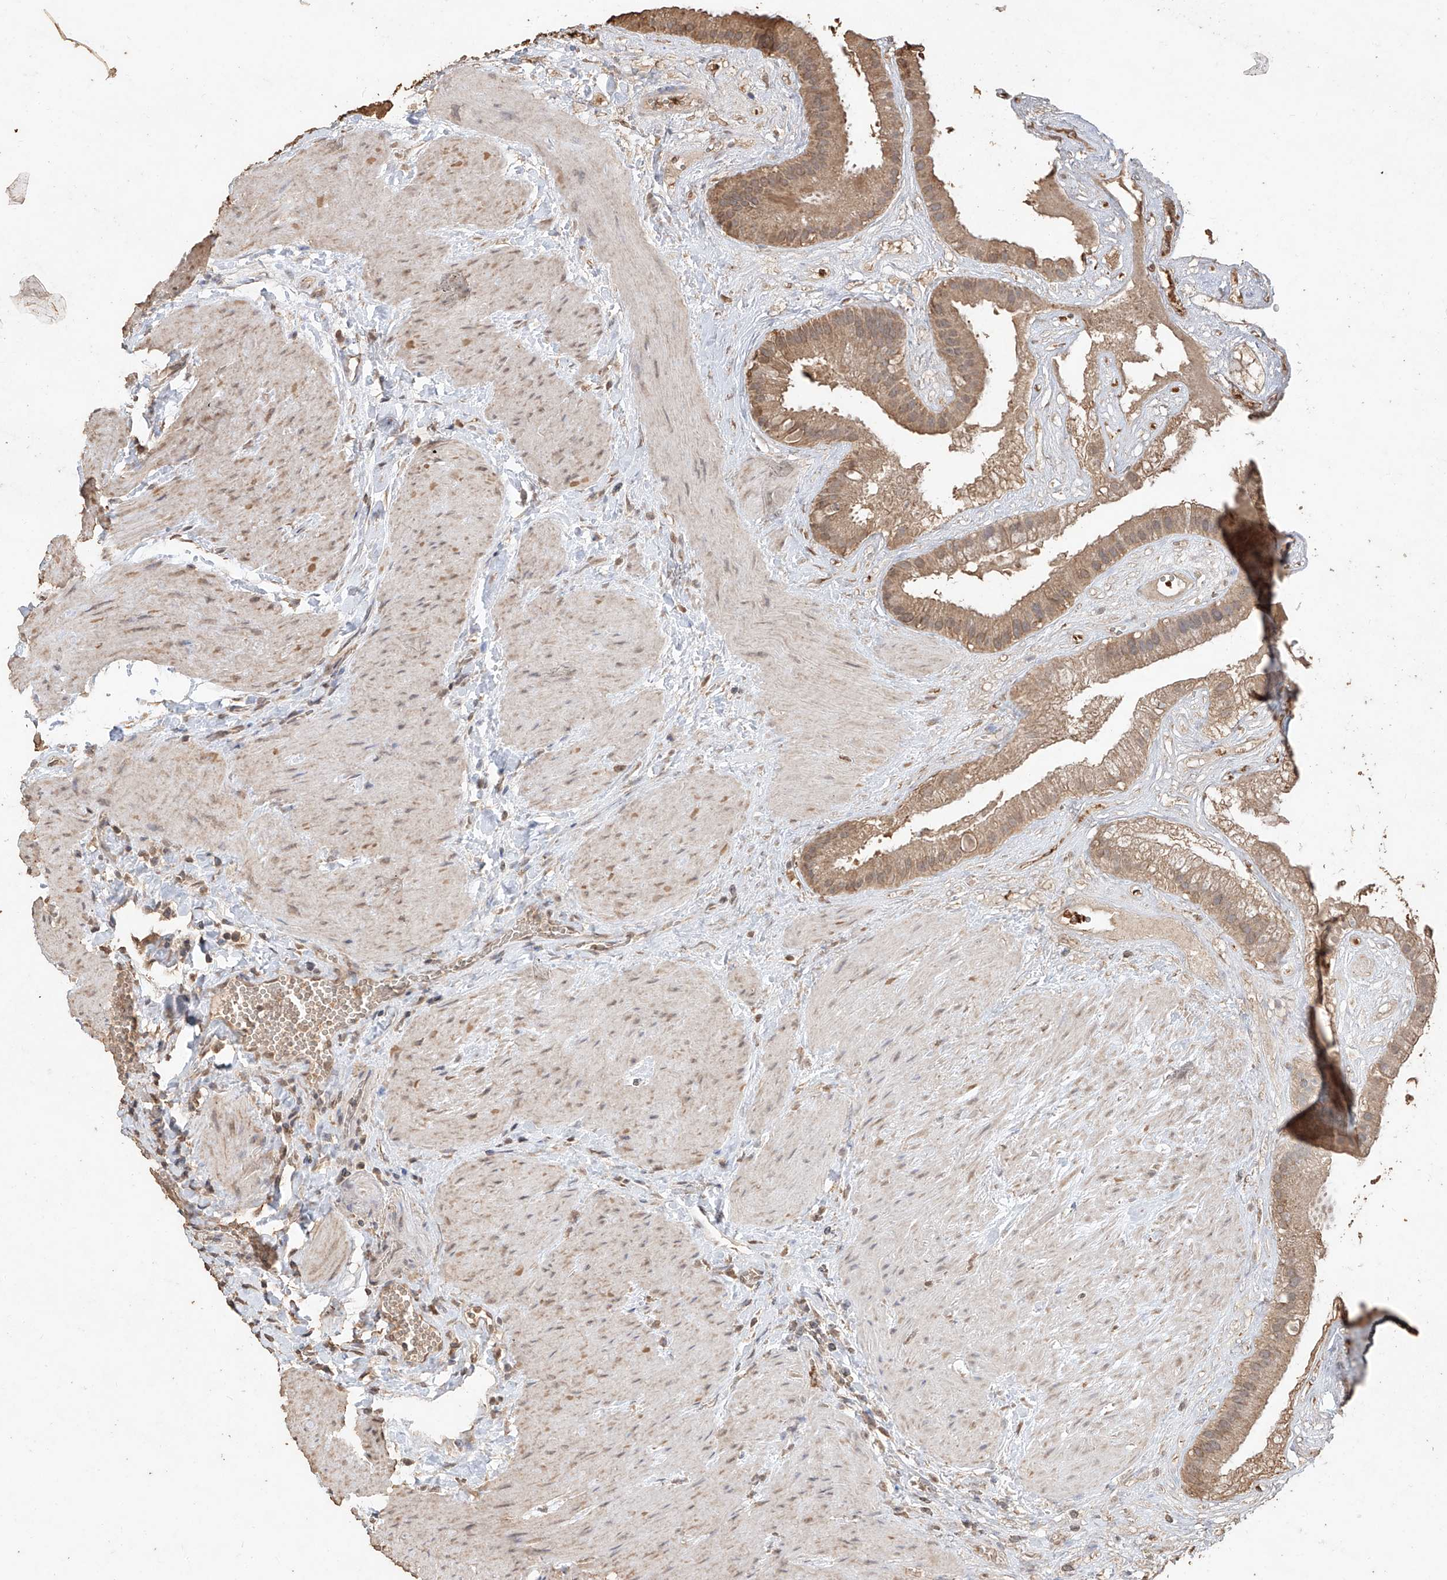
{"staining": {"intensity": "moderate", "quantity": ">75%", "location": "cytoplasmic/membranous"}, "tissue": "gallbladder", "cell_type": "Glandular cells", "image_type": "normal", "snomed": [{"axis": "morphology", "description": "Normal tissue, NOS"}, {"axis": "topography", "description": "Gallbladder"}], "caption": "A histopathology image of gallbladder stained for a protein exhibits moderate cytoplasmic/membranous brown staining in glandular cells. The staining was performed using DAB (3,3'-diaminobenzidine) to visualize the protein expression in brown, while the nuclei were stained in blue with hematoxylin (Magnification: 20x).", "gene": "ELOVL1", "patient": {"sex": "male", "age": 55}}